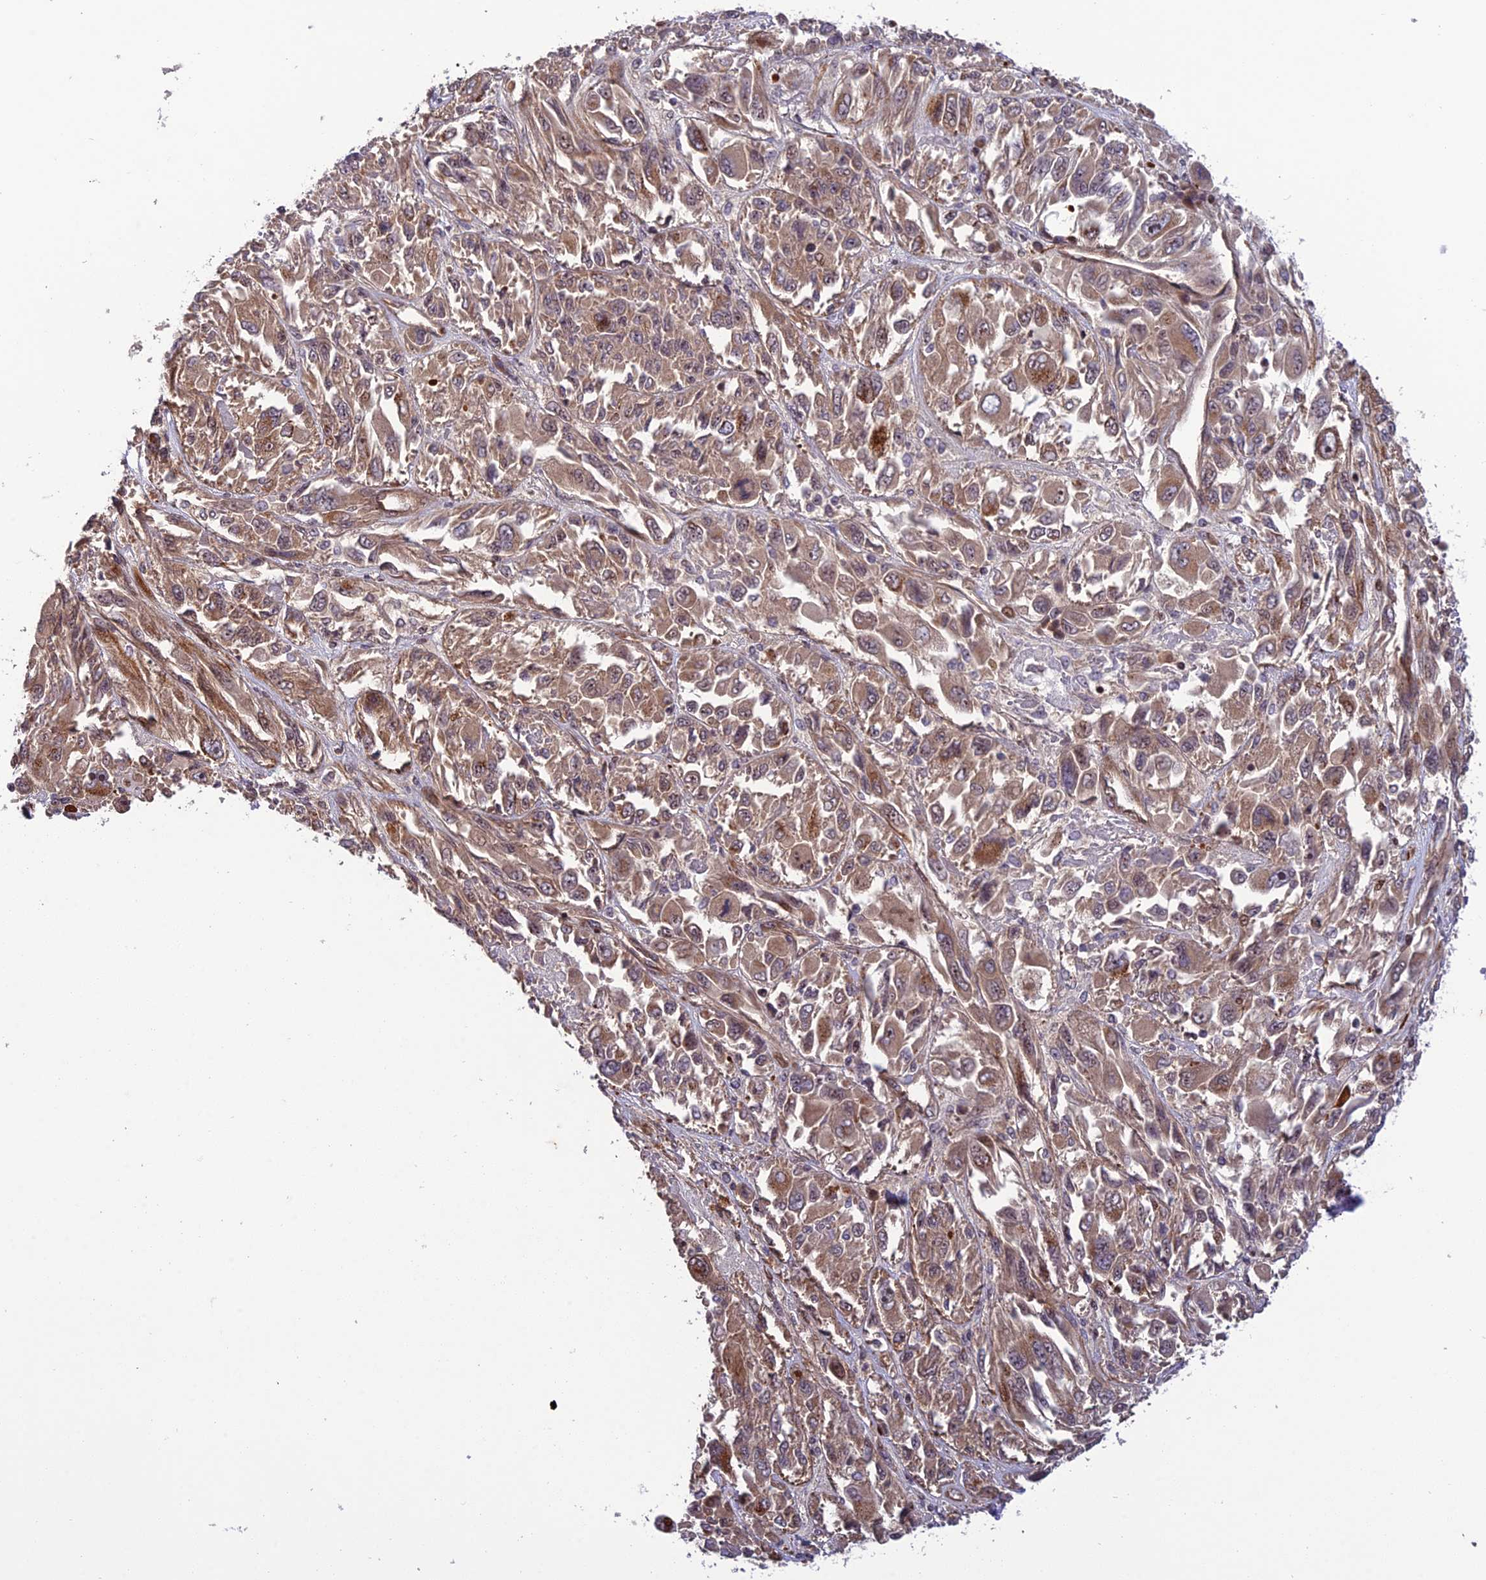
{"staining": {"intensity": "weak", "quantity": ">75%", "location": "cytoplasmic/membranous,nuclear"}, "tissue": "melanoma", "cell_type": "Tumor cells", "image_type": "cancer", "snomed": [{"axis": "morphology", "description": "Malignant melanoma, NOS"}, {"axis": "topography", "description": "Skin"}], "caption": "Immunohistochemical staining of human malignant melanoma shows weak cytoplasmic/membranous and nuclear protein expression in approximately >75% of tumor cells.", "gene": "SMIM7", "patient": {"sex": "female", "age": 91}}